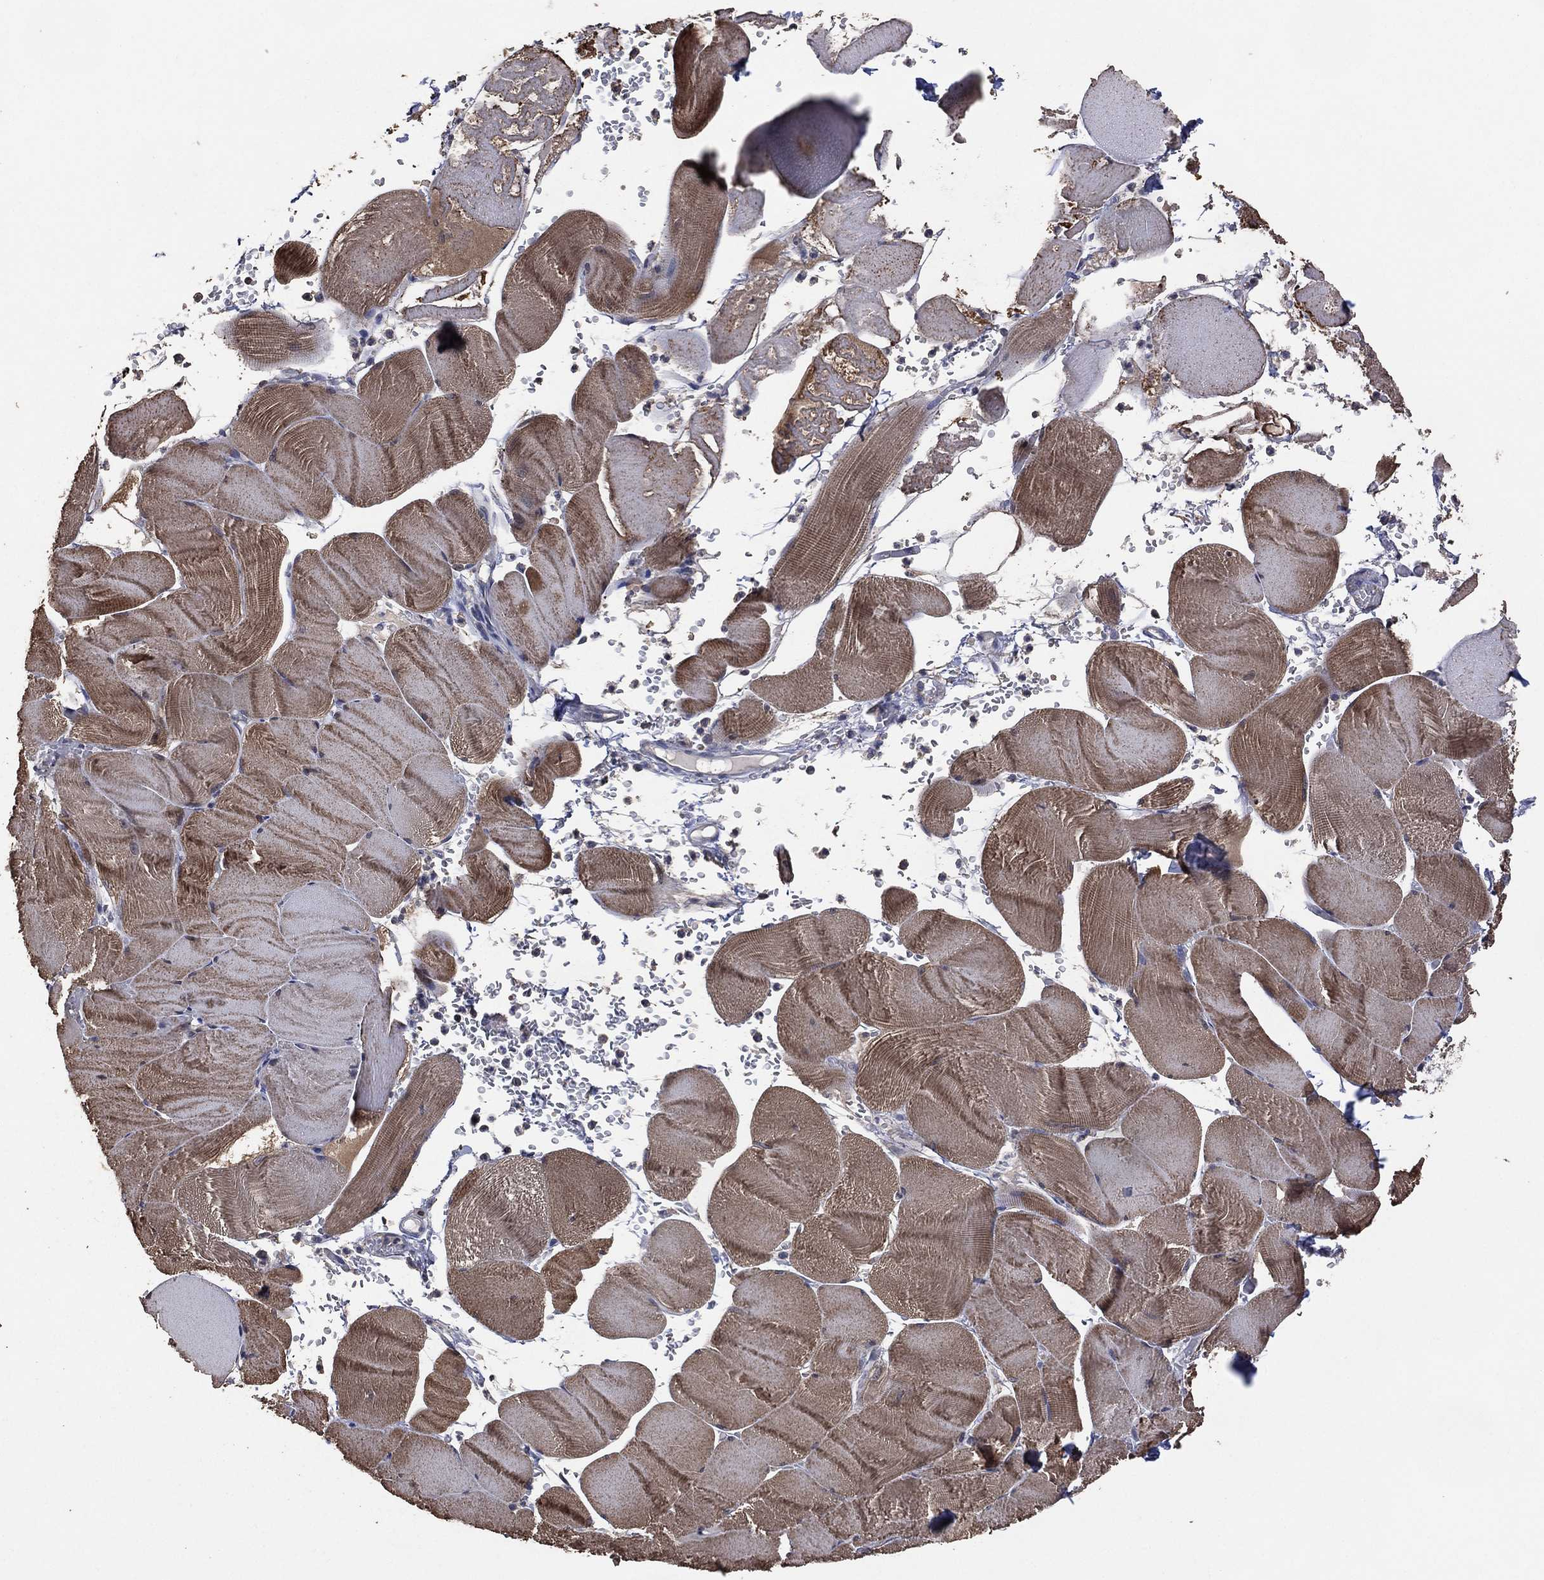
{"staining": {"intensity": "moderate", "quantity": "25%-75%", "location": "cytoplasmic/membranous"}, "tissue": "skeletal muscle", "cell_type": "Myocytes", "image_type": "normal", "snomed": [{"axis": "morphology", "description": "Normal tissue, NOS"}, {"axis": "topography", "description": "Skeletal muscle"}], "caption": "A brown stain labels moderate cytoplasmic/membranous staining of a protein in myocytes of normal skeletal muscle.", "gene": "ADPRHL1", "patient": {"sex": "male", "age": 56}}